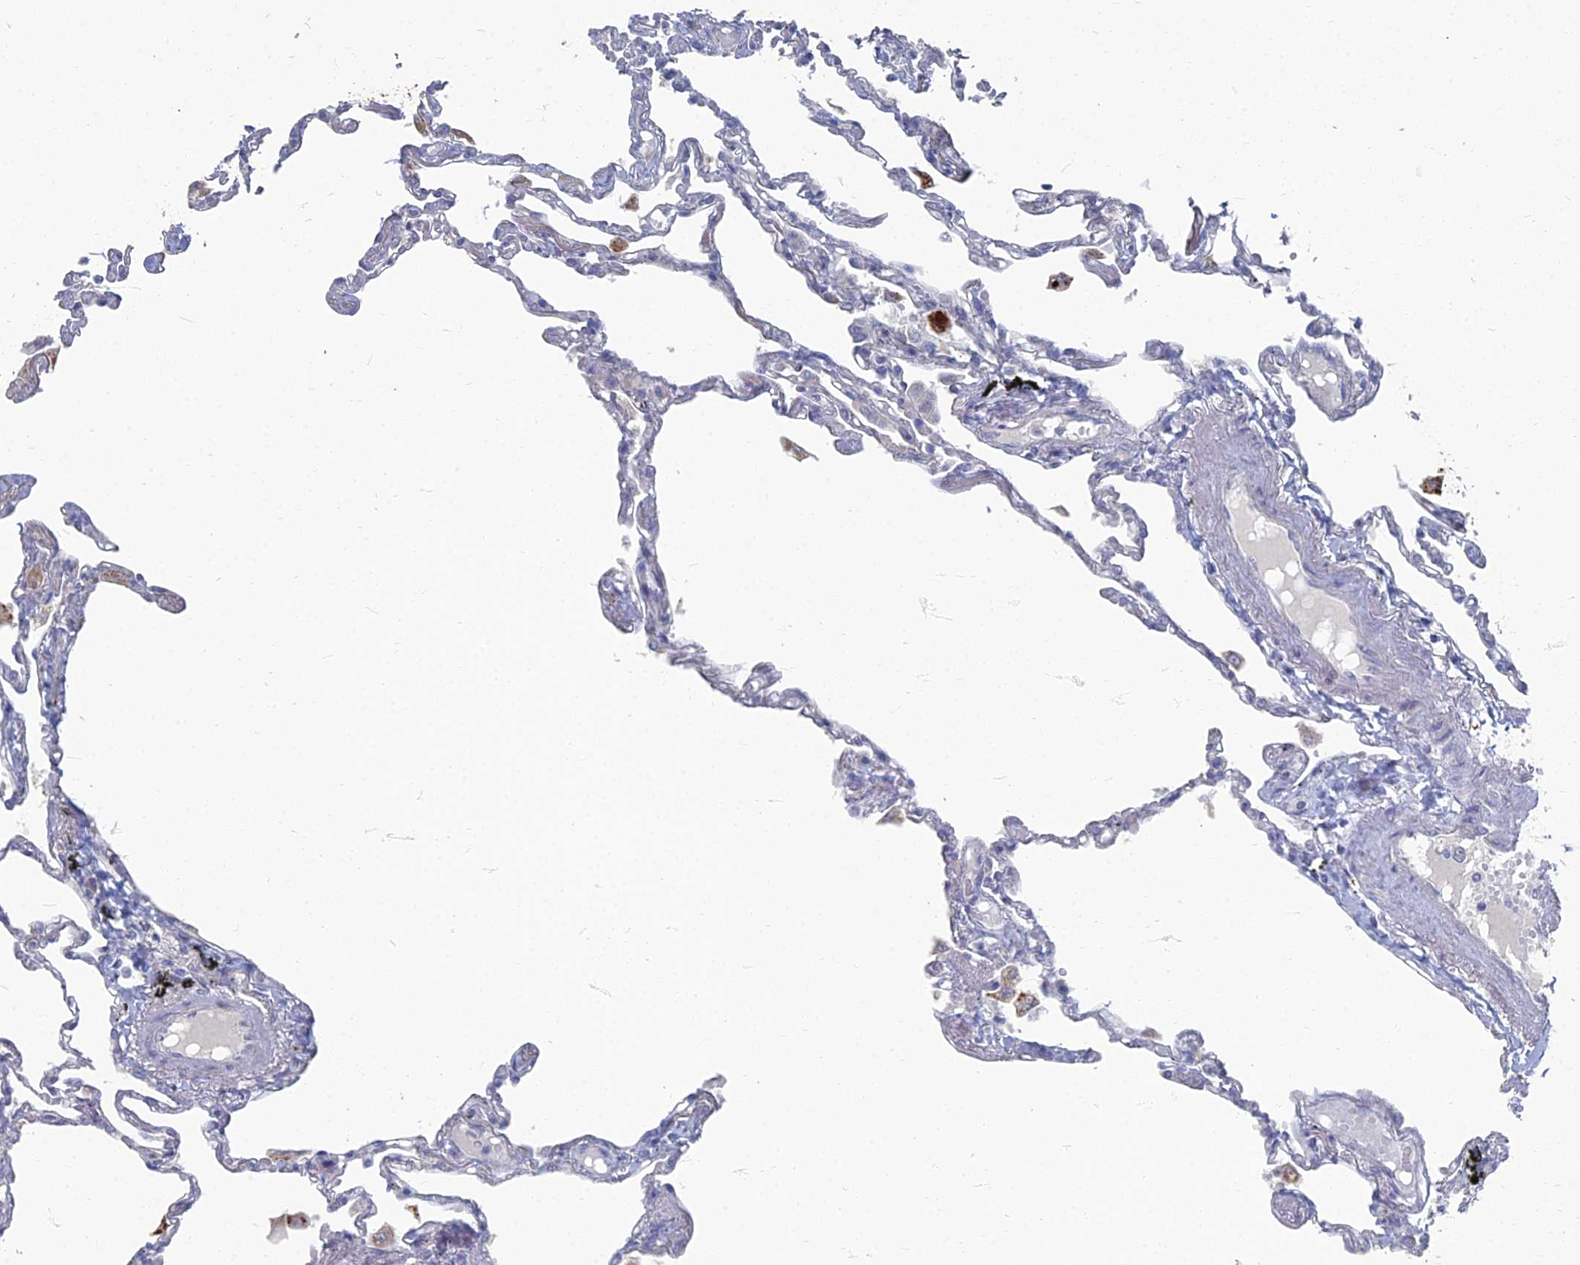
{"staining": {"intensity": "negative", "quantity": "none", "location": "none"}, "tissue": "lung", "cell_type": "Alveolar cells", "image_type": "normal", "snomed": [{"axis": "morphology", "description": "Normal tissue, NOS"}, {"axis": "topography", "description": "Lung"}], "caption": "Immunohistochemistry (IHC) of normal lung shows no positivity in alveolar cells. (Stains: DAB immunohistochemistry (IHC) with hematoxylin counter stain, Microscopy: brightfield microscopy at high magnification).", "gene": "TMEM128", "patient": {"sex": "female", "age": 67}}